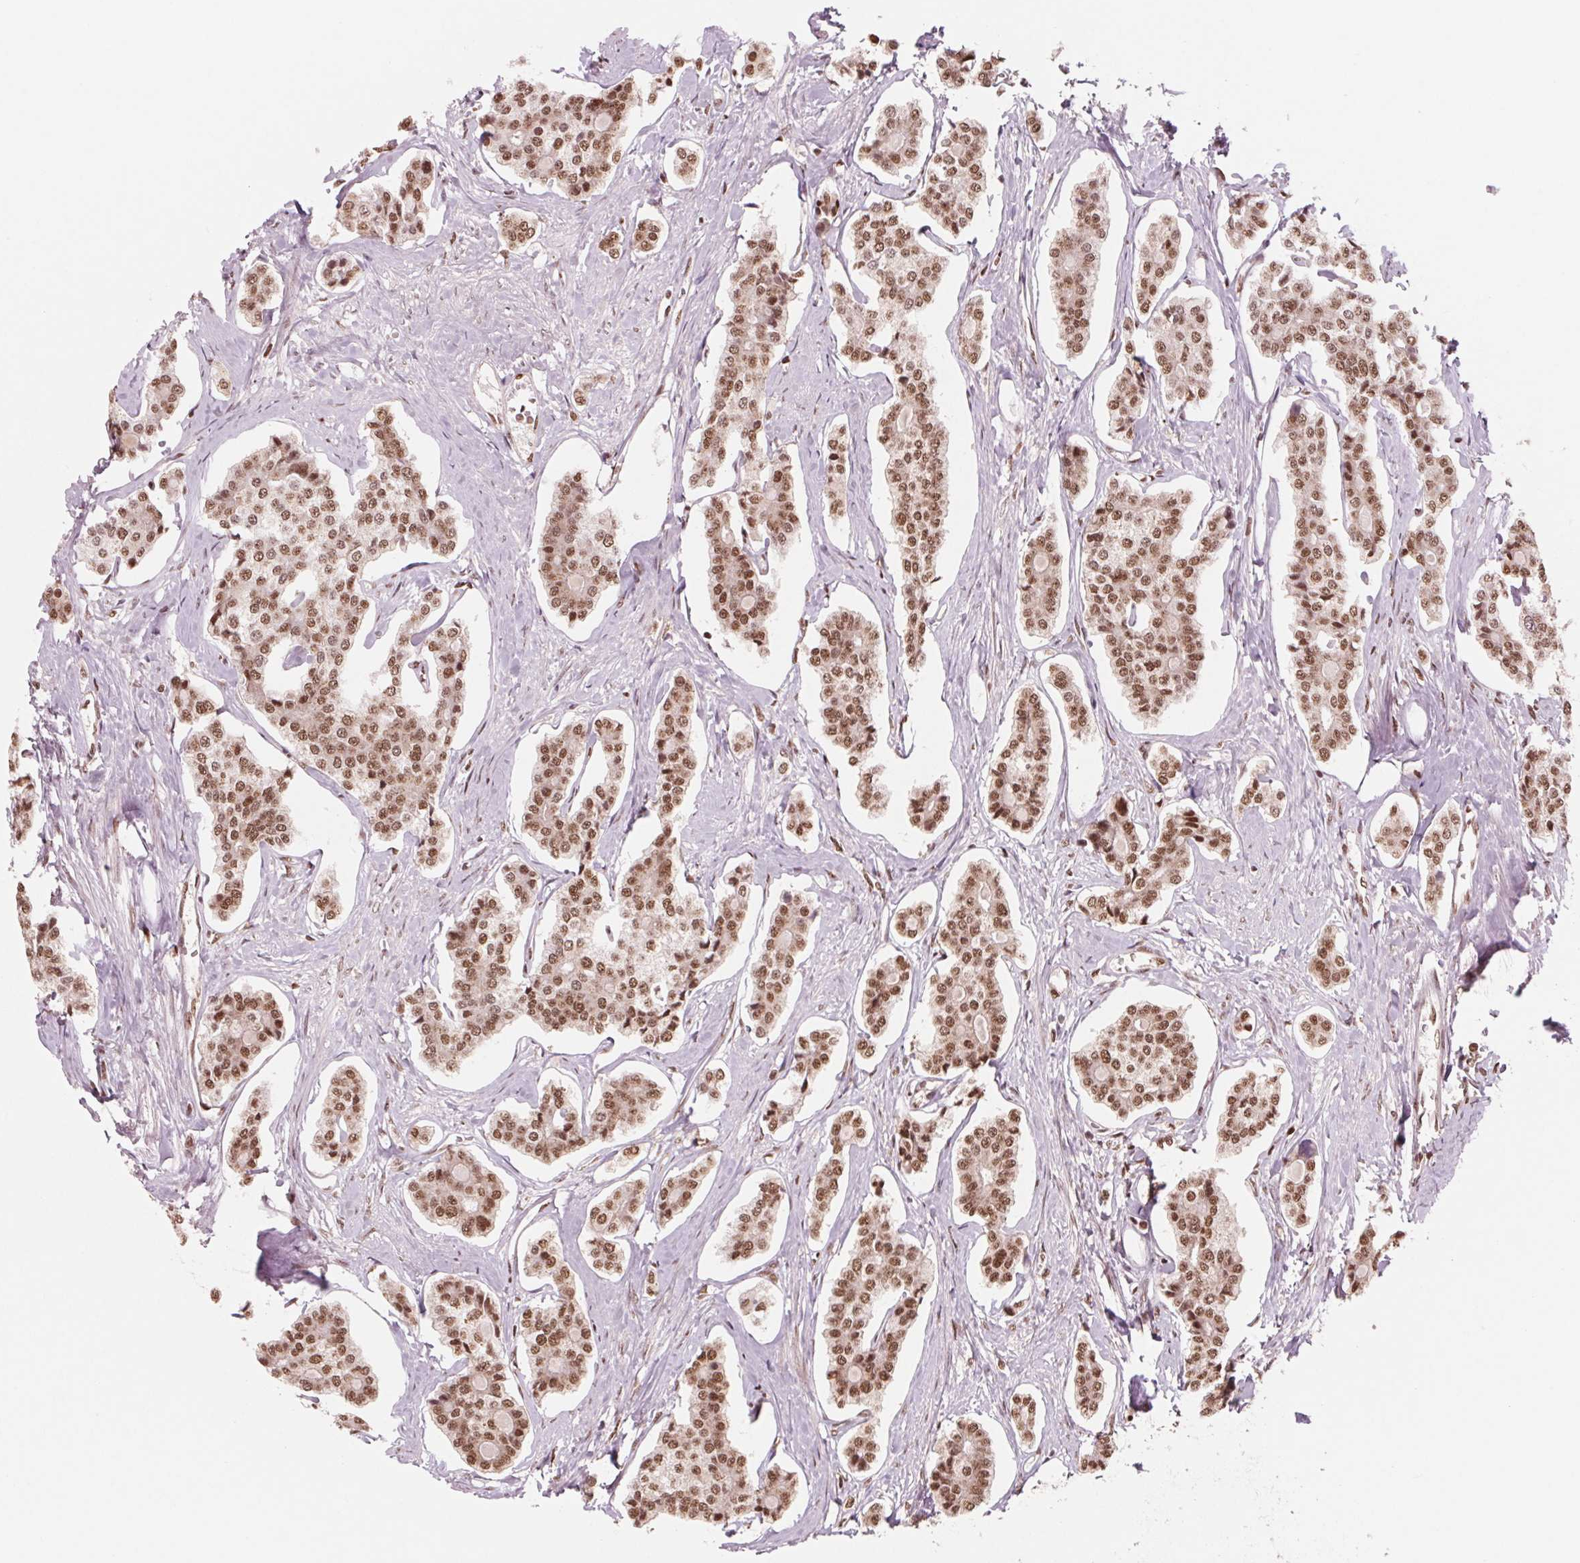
{"staining": {"intensity": "moderate", "quantity": ">75%", "location": "nuclear"}, "tissue": "carcinoid", "cell_type": "Tumor cells", "image_type": "cancer", "snomed": [{"axis": "morphology", "description": "Carcinoid, malignant, NOS"}, {"axis": "topography", "description": "Small intestine"}], "caption": "Carcinoid (malignant) stained with a protein marker exhibits moderate staining in tumor cells.", "gene": "TTLL9", "patient": {"sex": "female", "age": 65}}